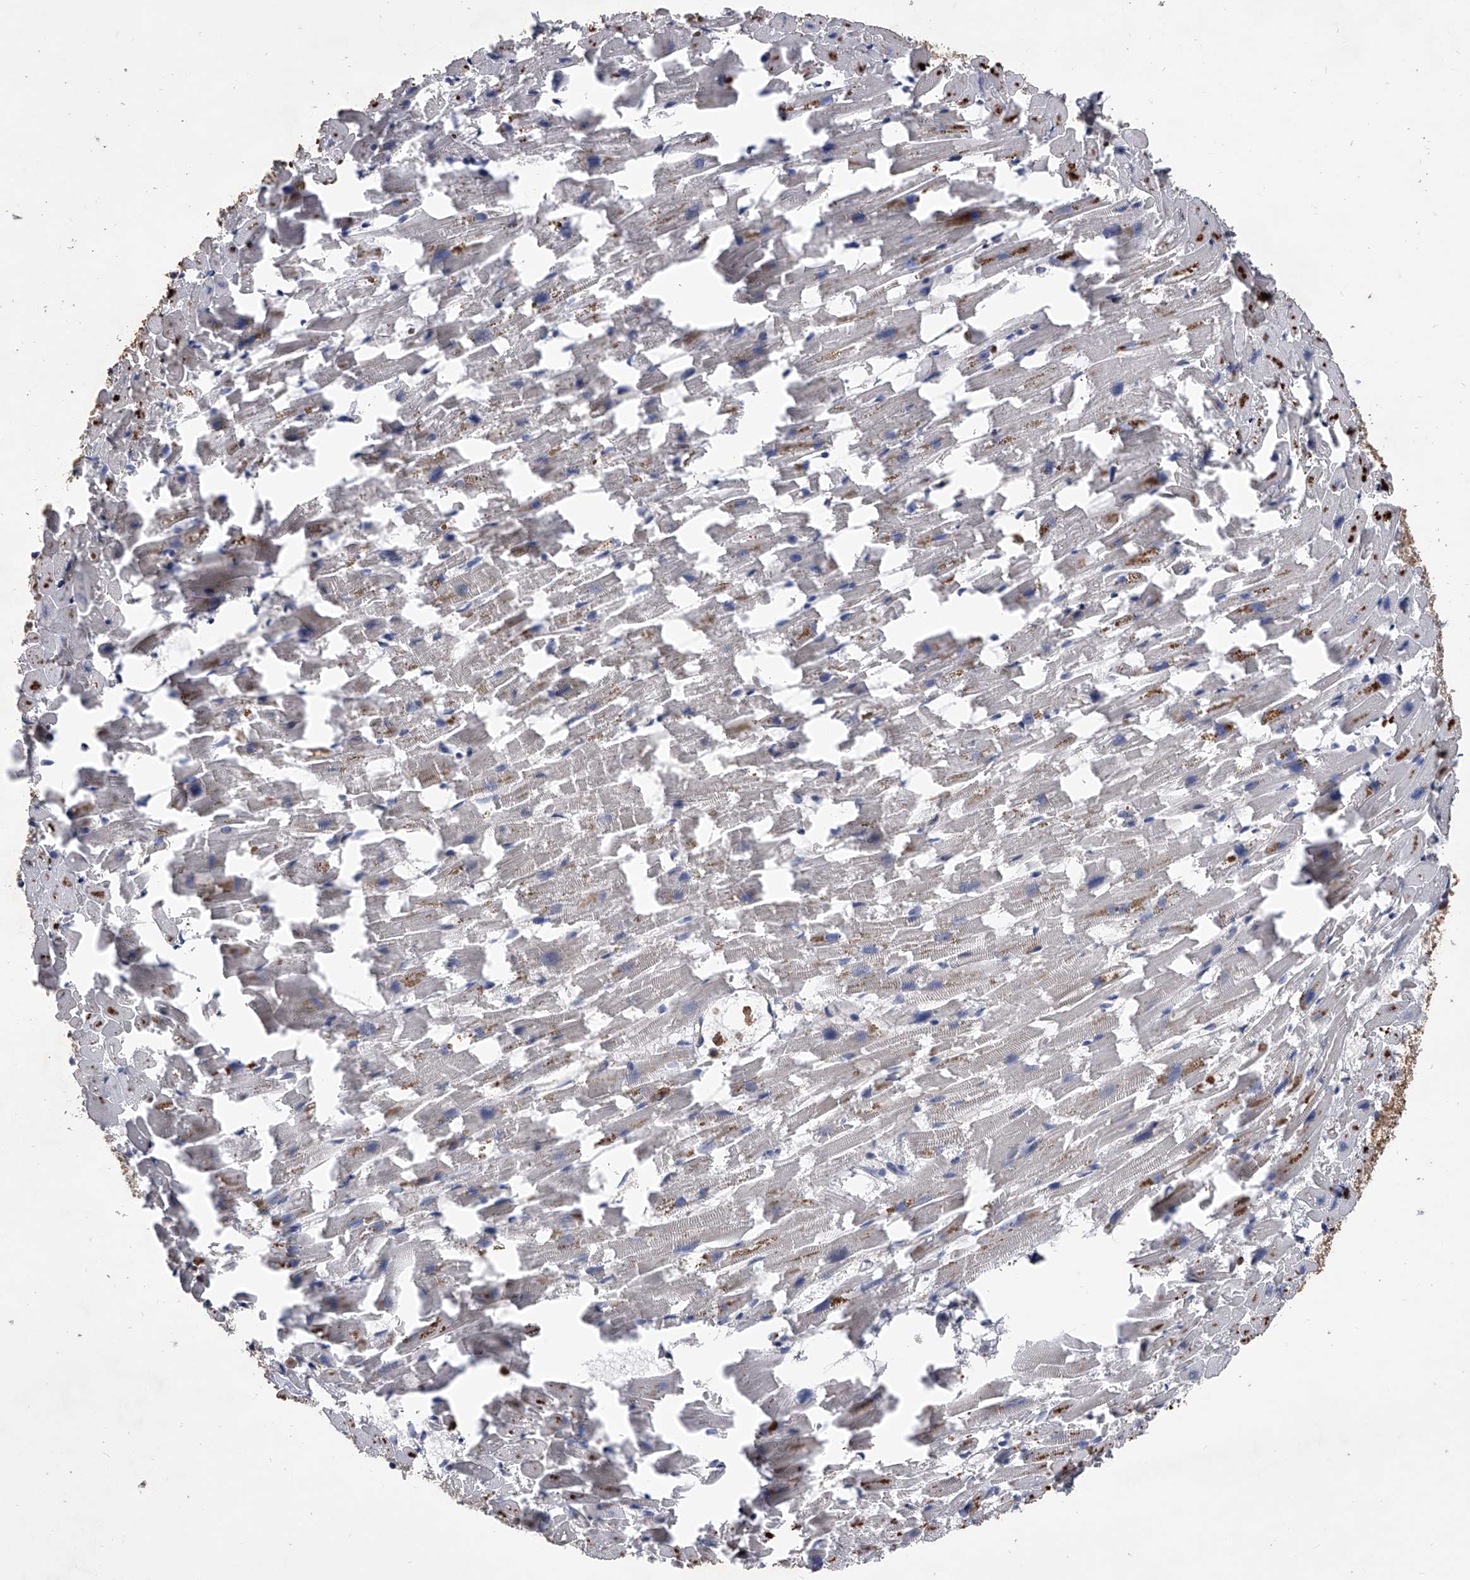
{"staining": {"intensity": "moderate", "quantity": "<25%", "location": "cytoplasmic/membranous"}, "tissue": "heart muscle", "cell_type": "Cardiomyocytes", "image_type": "normal", "snomed": [{"axis": "morphology", "description": "Normal tissue, NOS"}, {"axis": "topography", "description": "Heart"}], "caption": "Protein analysis of unremarkable heart muscle exhibits moderate cytoplasmic/membranous staining in about <25% of cardiomyocytes. (Stains: DAB (3,3'-diaminobenzidine) in brown, nuclei in blue, Microscopy: brightfield microscopy at high magnification).", "gene": "NRP1", "patient": {"sex": "female", "age": 64}}